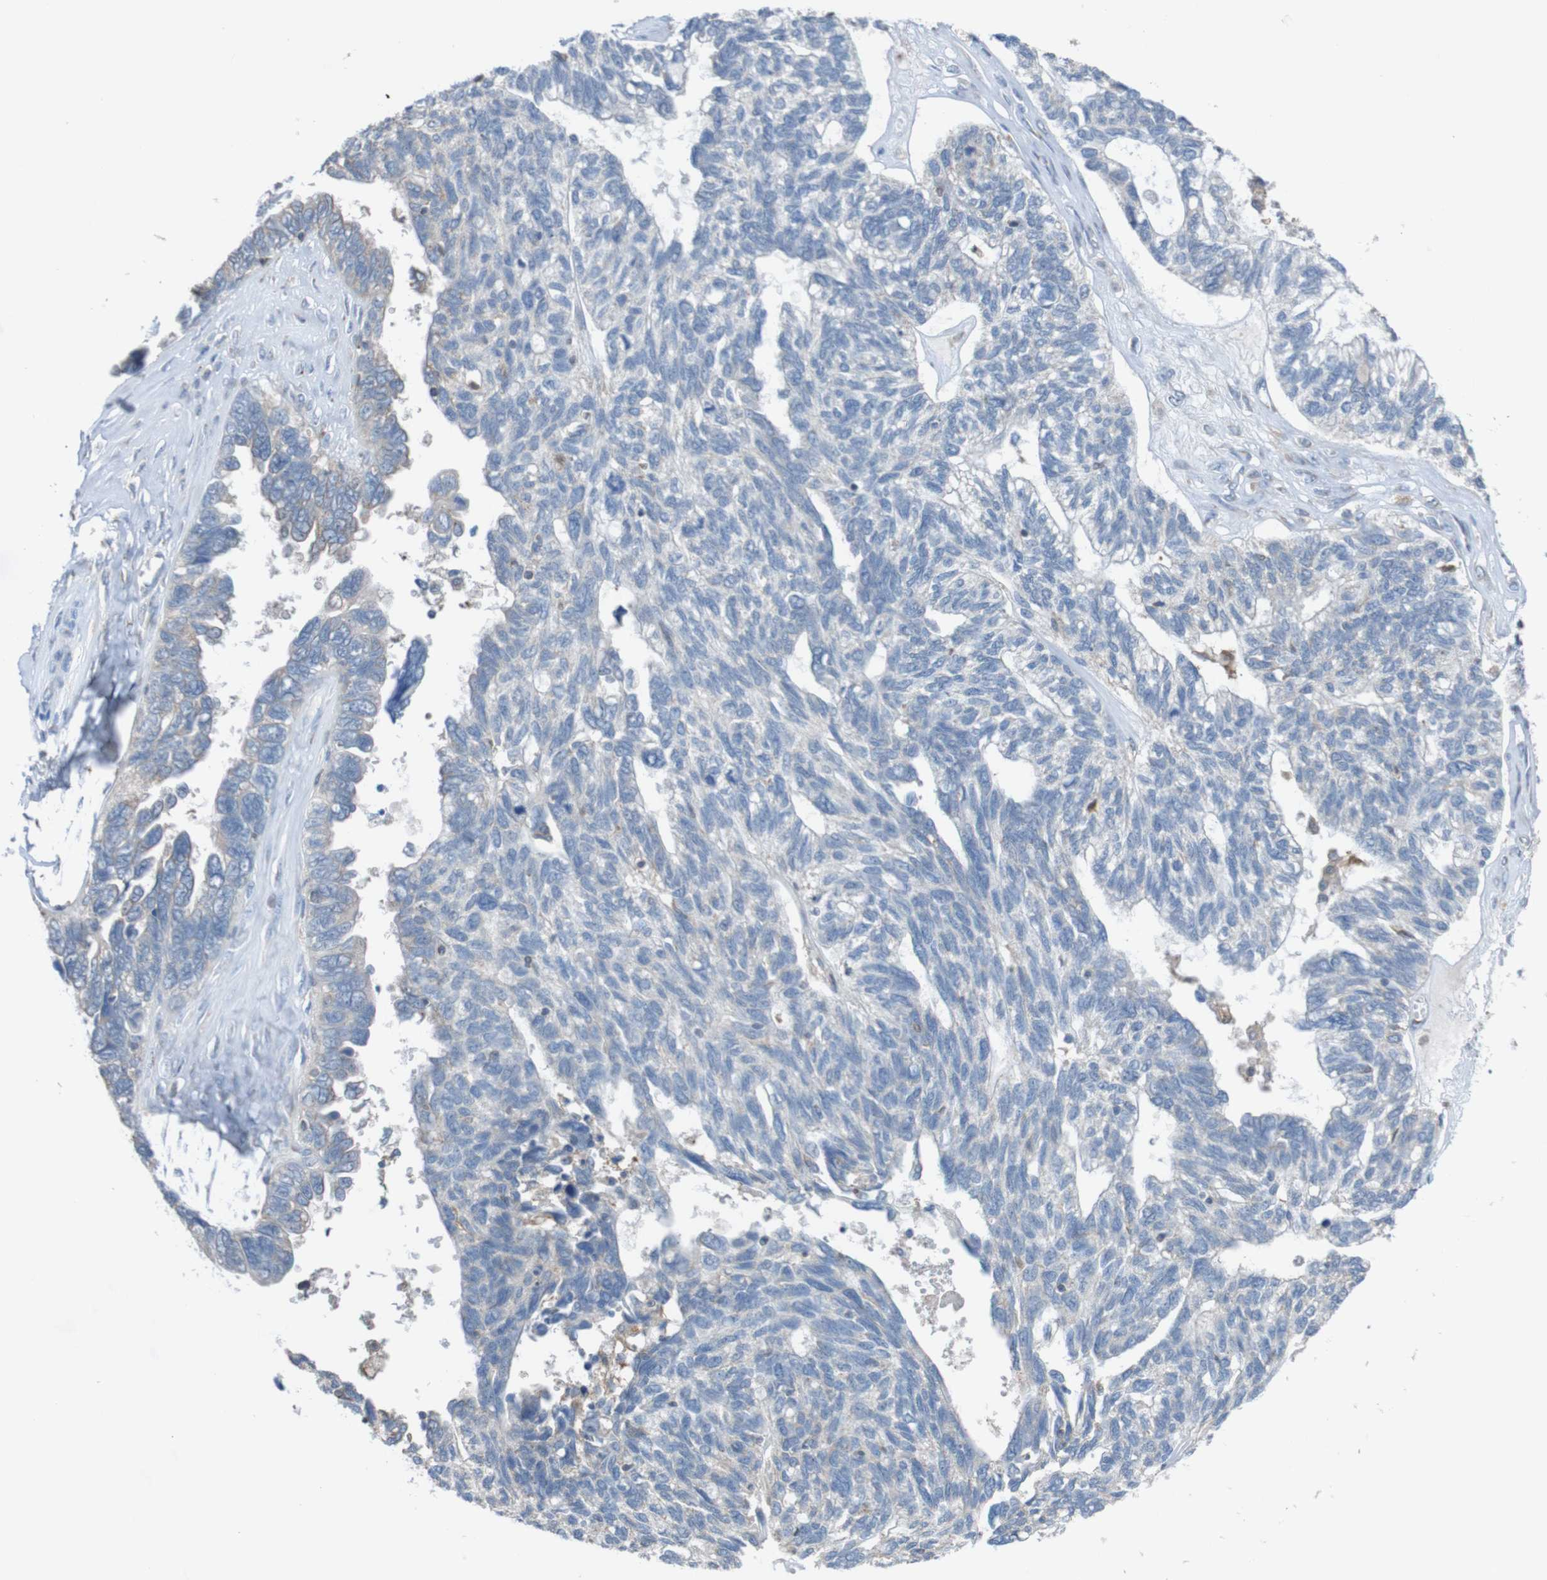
{"staining": {"intensity": "weak", "quantity": "<25%", "location": "cytoplasmic/membranous"}, "tissue": "ovarian cancer", "cell_type": "Tumor cells", "image_type": "cancer", "snomed": [{"axis": "morphology", "description": "Cystadenocarcinoma, serous, NOS"}, {"axis": "topography", "description": "Ovary"}], "caption": "High power microscopy image of an immunohistochemistry micrograph of ovarian cancer (serous cystadenocarcinoma), revealing no significant expression in tumor cells. (Stains: DAB immunohistochemistry with hematoxylin counter stain, Microscopy: brightfield microscopy at high magnification).", "gene": "MINAR1", "patient": {"sex": "female", "age": 79}}